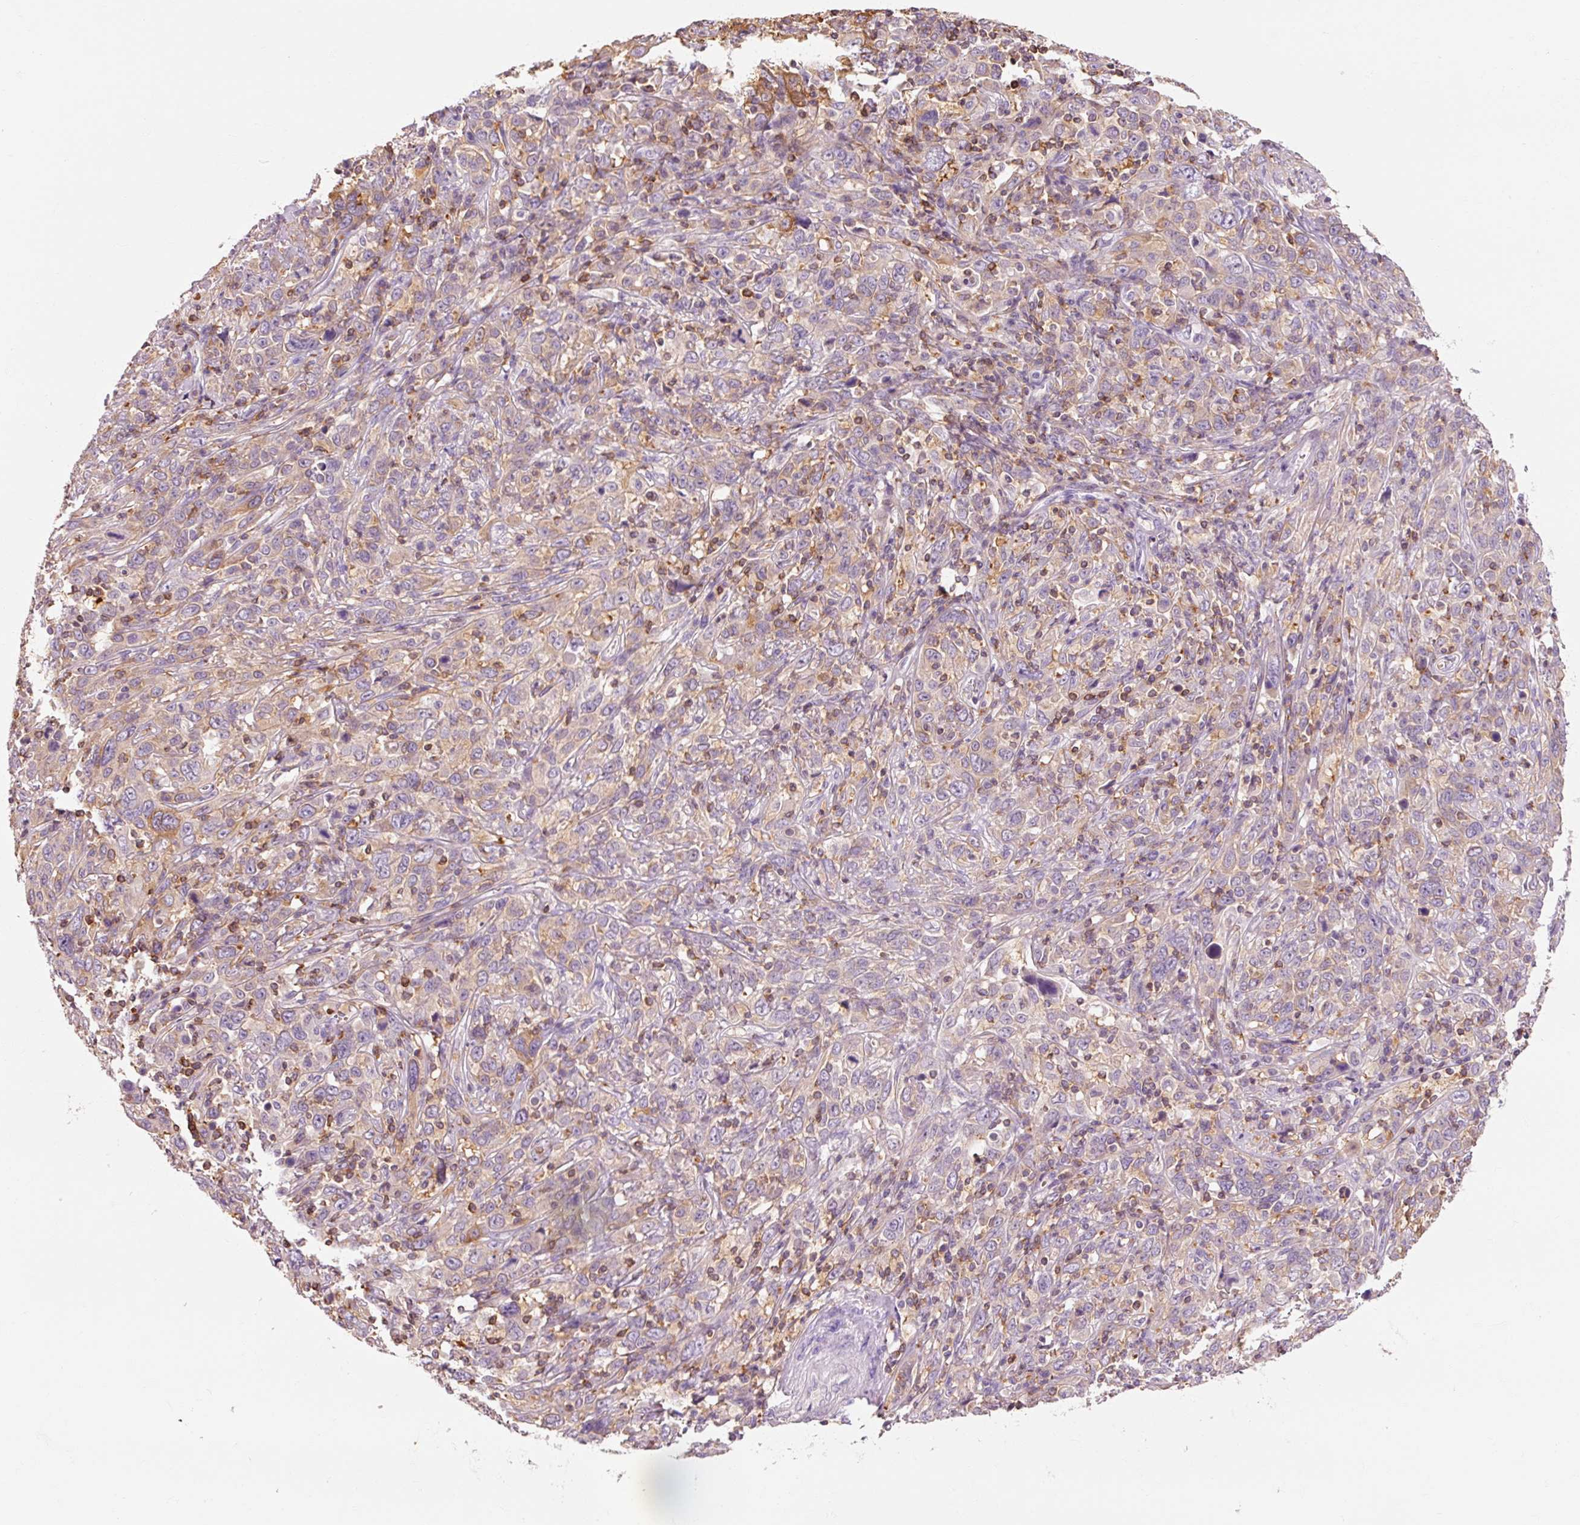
{"staining": {"intensity": "weak", "quantity": "<25%", "location": "cytoplasmic/membranous"}, "tissue": "cervical cancer", "cell_type": "Tumor cells", "image_type": "cancer", "snomed": [{"axis": "morphology", "description": "Squamous cell carcinoma, NOS"}, {"axis": "topography", "description": "Cervix"}], "caption": "Cervical cancer (squamous cell carcinoma) was stained to show a protein in brown. There is no significant staining in tumor cells. (Immunohistochemistry (ihc), brightfield microscopy, high magnification).", "gene": "OR8K1", "patient": {"sex": "female", "age": 46}}